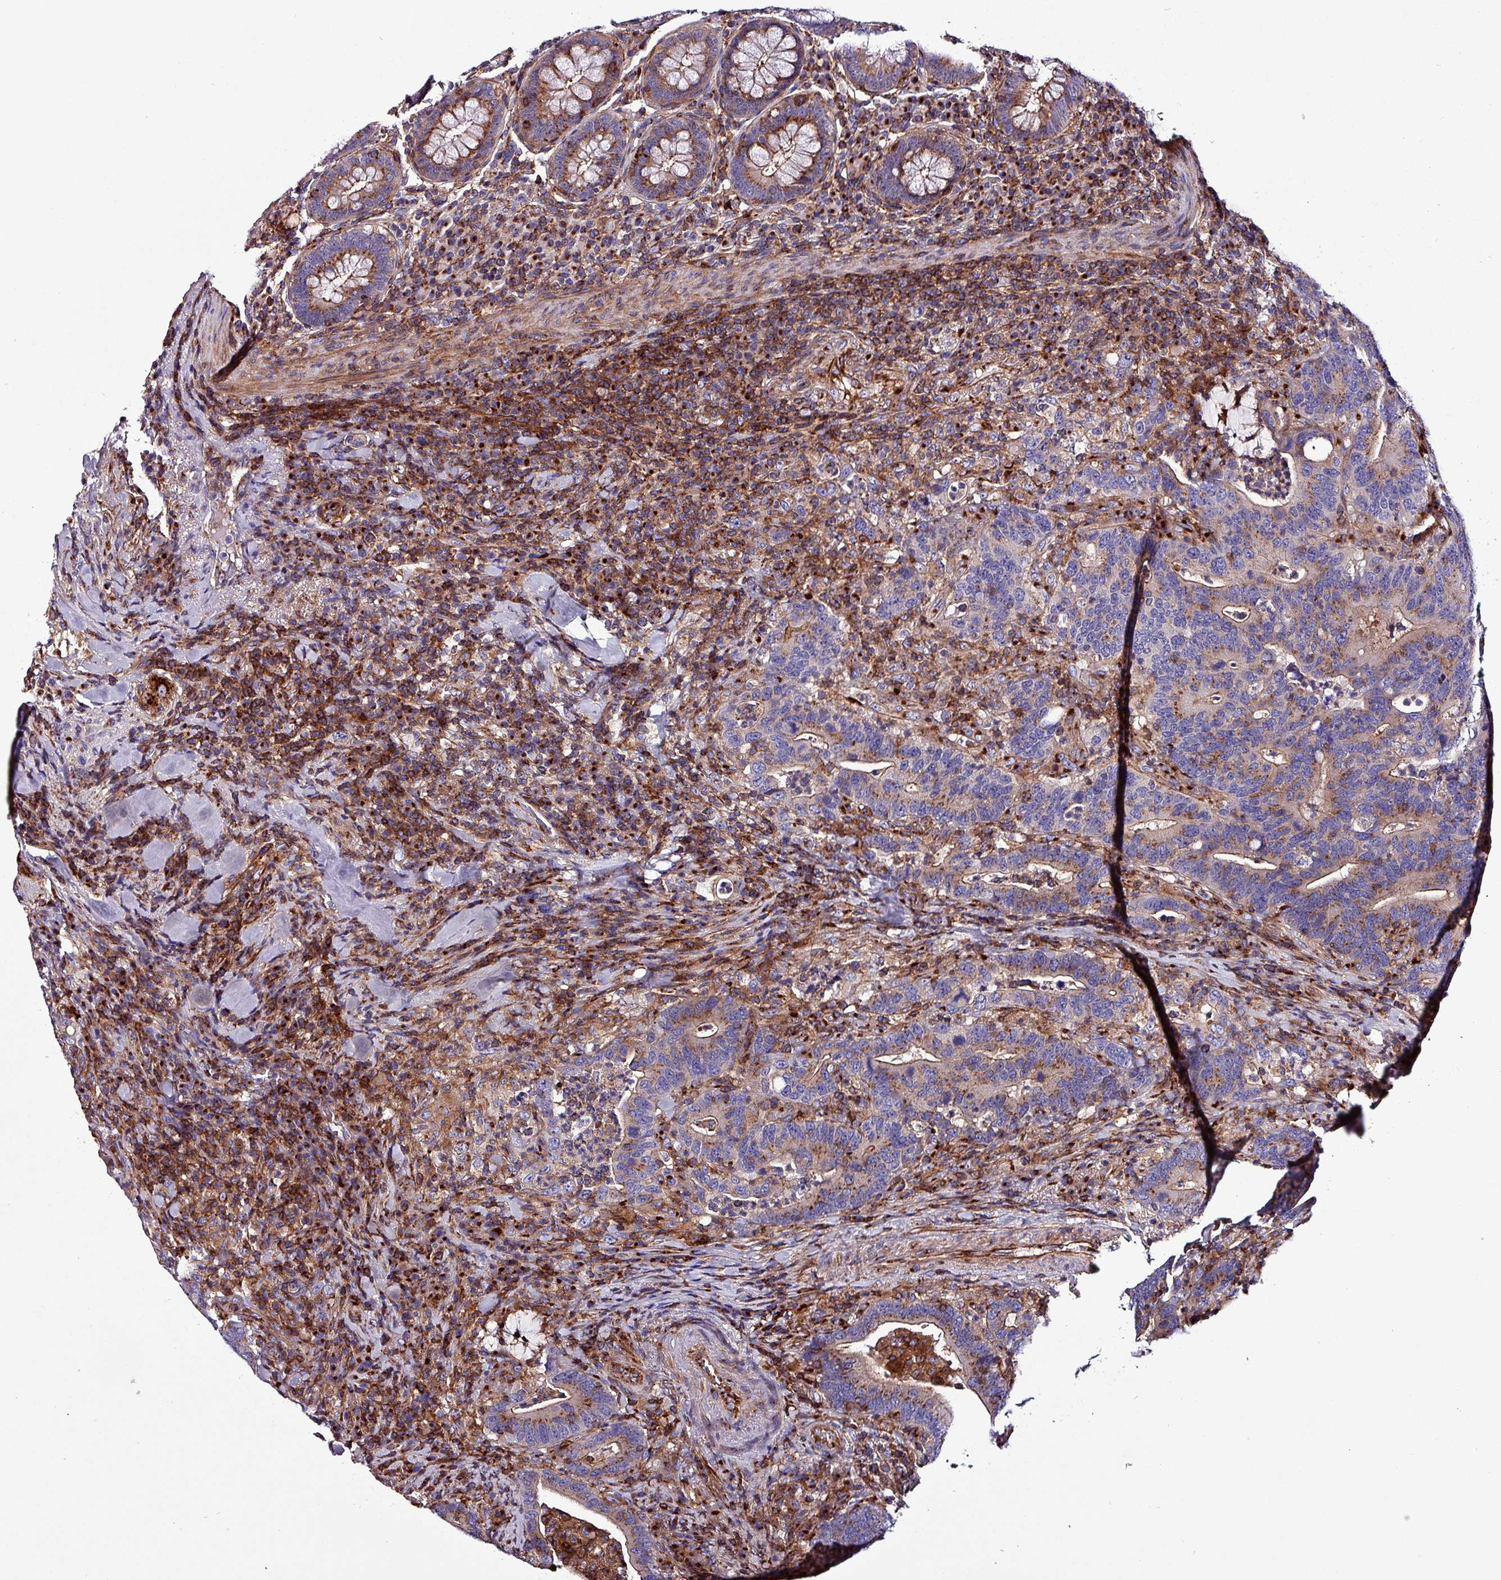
{"staining": {"intensity": "moderate", "quantity": "25%-75%", "location": "cytoplasmic/membranous"}, "tissue": "colorectal cancer", "cell_type": "Tumor cells", "image_type": "cancer", "snomed": [{"axis": "morphology", "description": "Adenocarcinoma, NOS"}, {"axis": "topography", "description": "Colon"}], "caption": "High-power microscopy captured an immunohistochemistry (IHC) histopathology image of colorectal cancer (adenocarcinoma), revealing moderate cytoplasmic/membranous expression in about 25%-75% of tumor cells.", "gene": "VAMP4", "patient": {"sex": "female", "age": 66}}